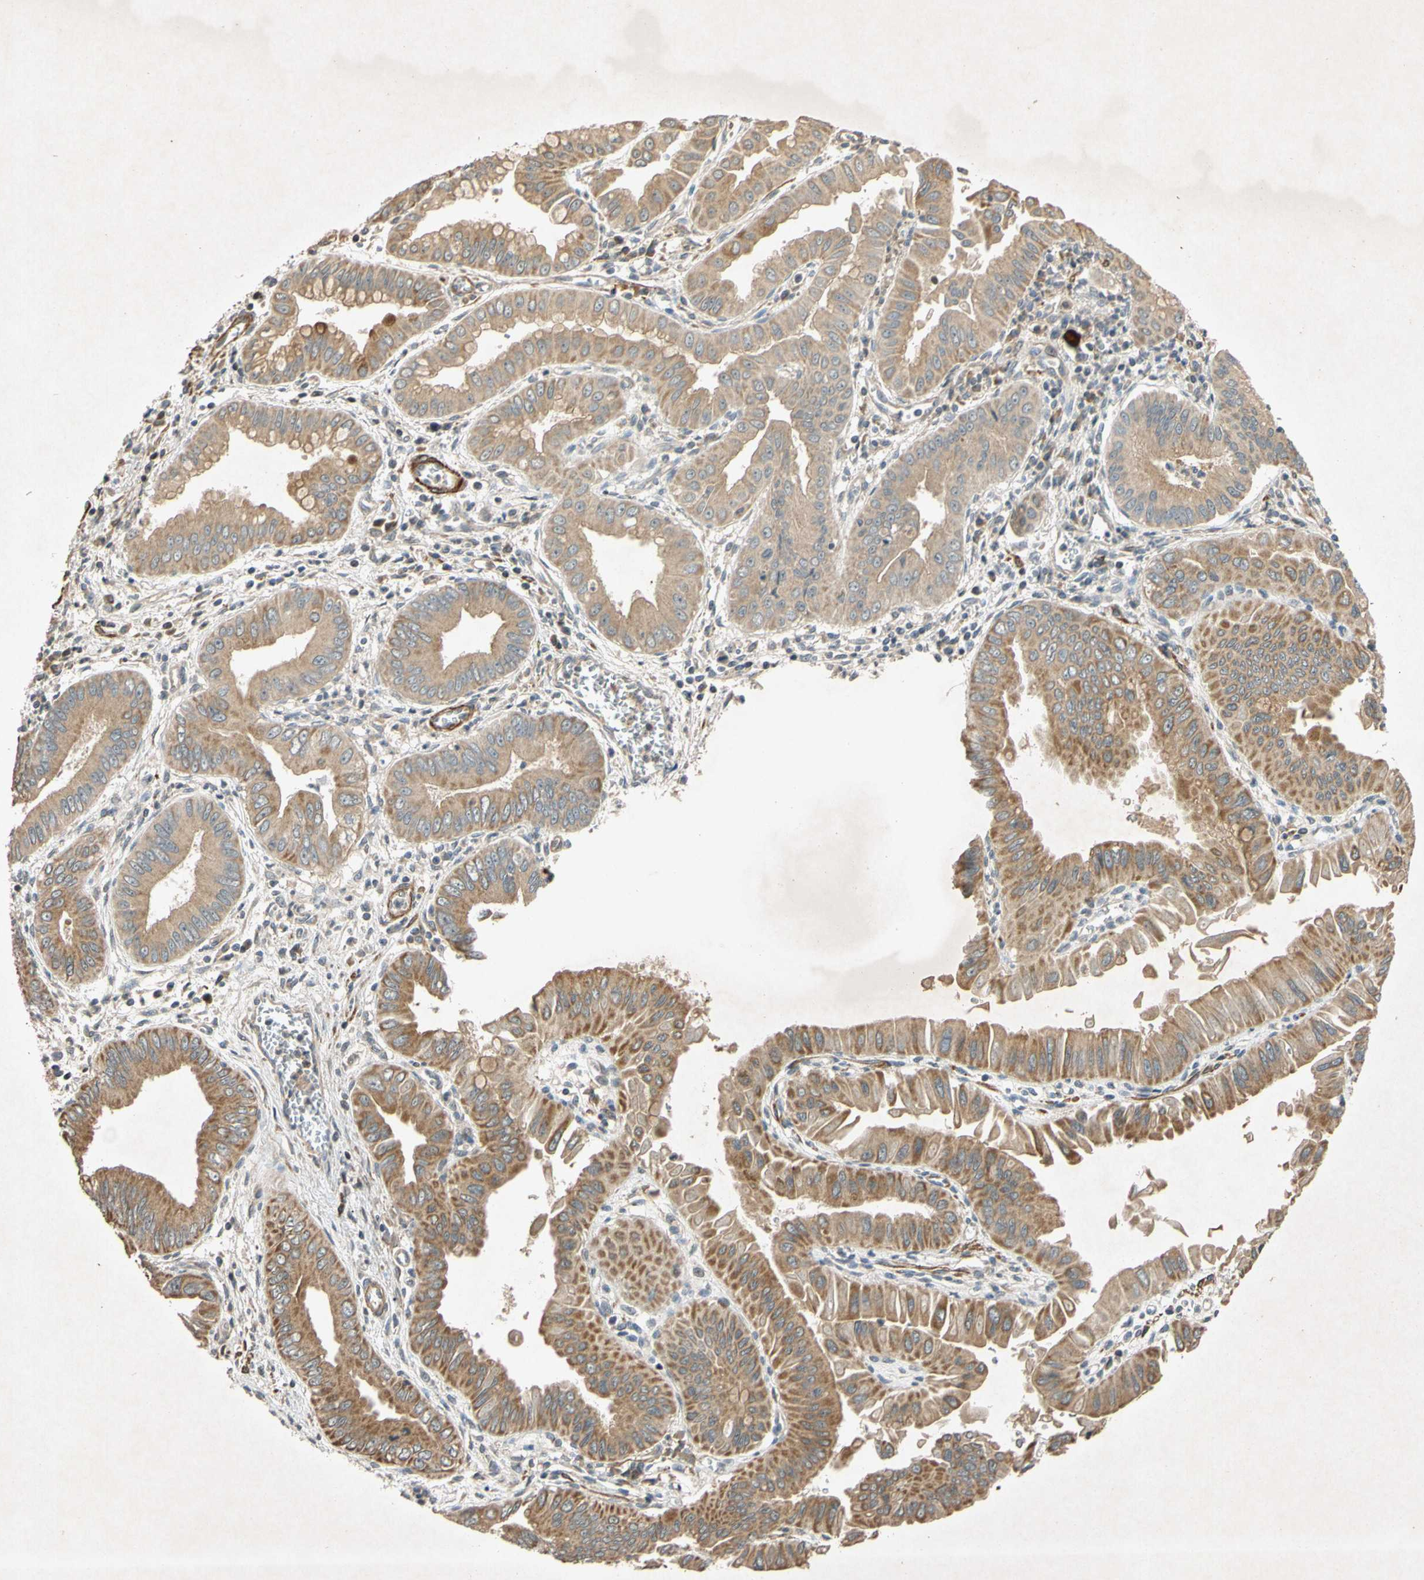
{"staining": {"intensity": "moderate", "quantity": ">75%", "location": "cytoplasmic/membranous"}, "tissue": "pancreatic cancer", "cell_type": "Tumor cells", "image_type": "cancer", "snomed": [{"axis": "morphology", "description": "Normal tissue, NOS"}, {"axis": "topography", "description": "Lymph node"}], "caption": "Protein expression analysis of pancreatic cancer shows moderate cytoplasmic/membranous expression in approximately >75% of tumor cells.", "gene": "PARD6A", "patient": {"sex": "male", "age": 50}}